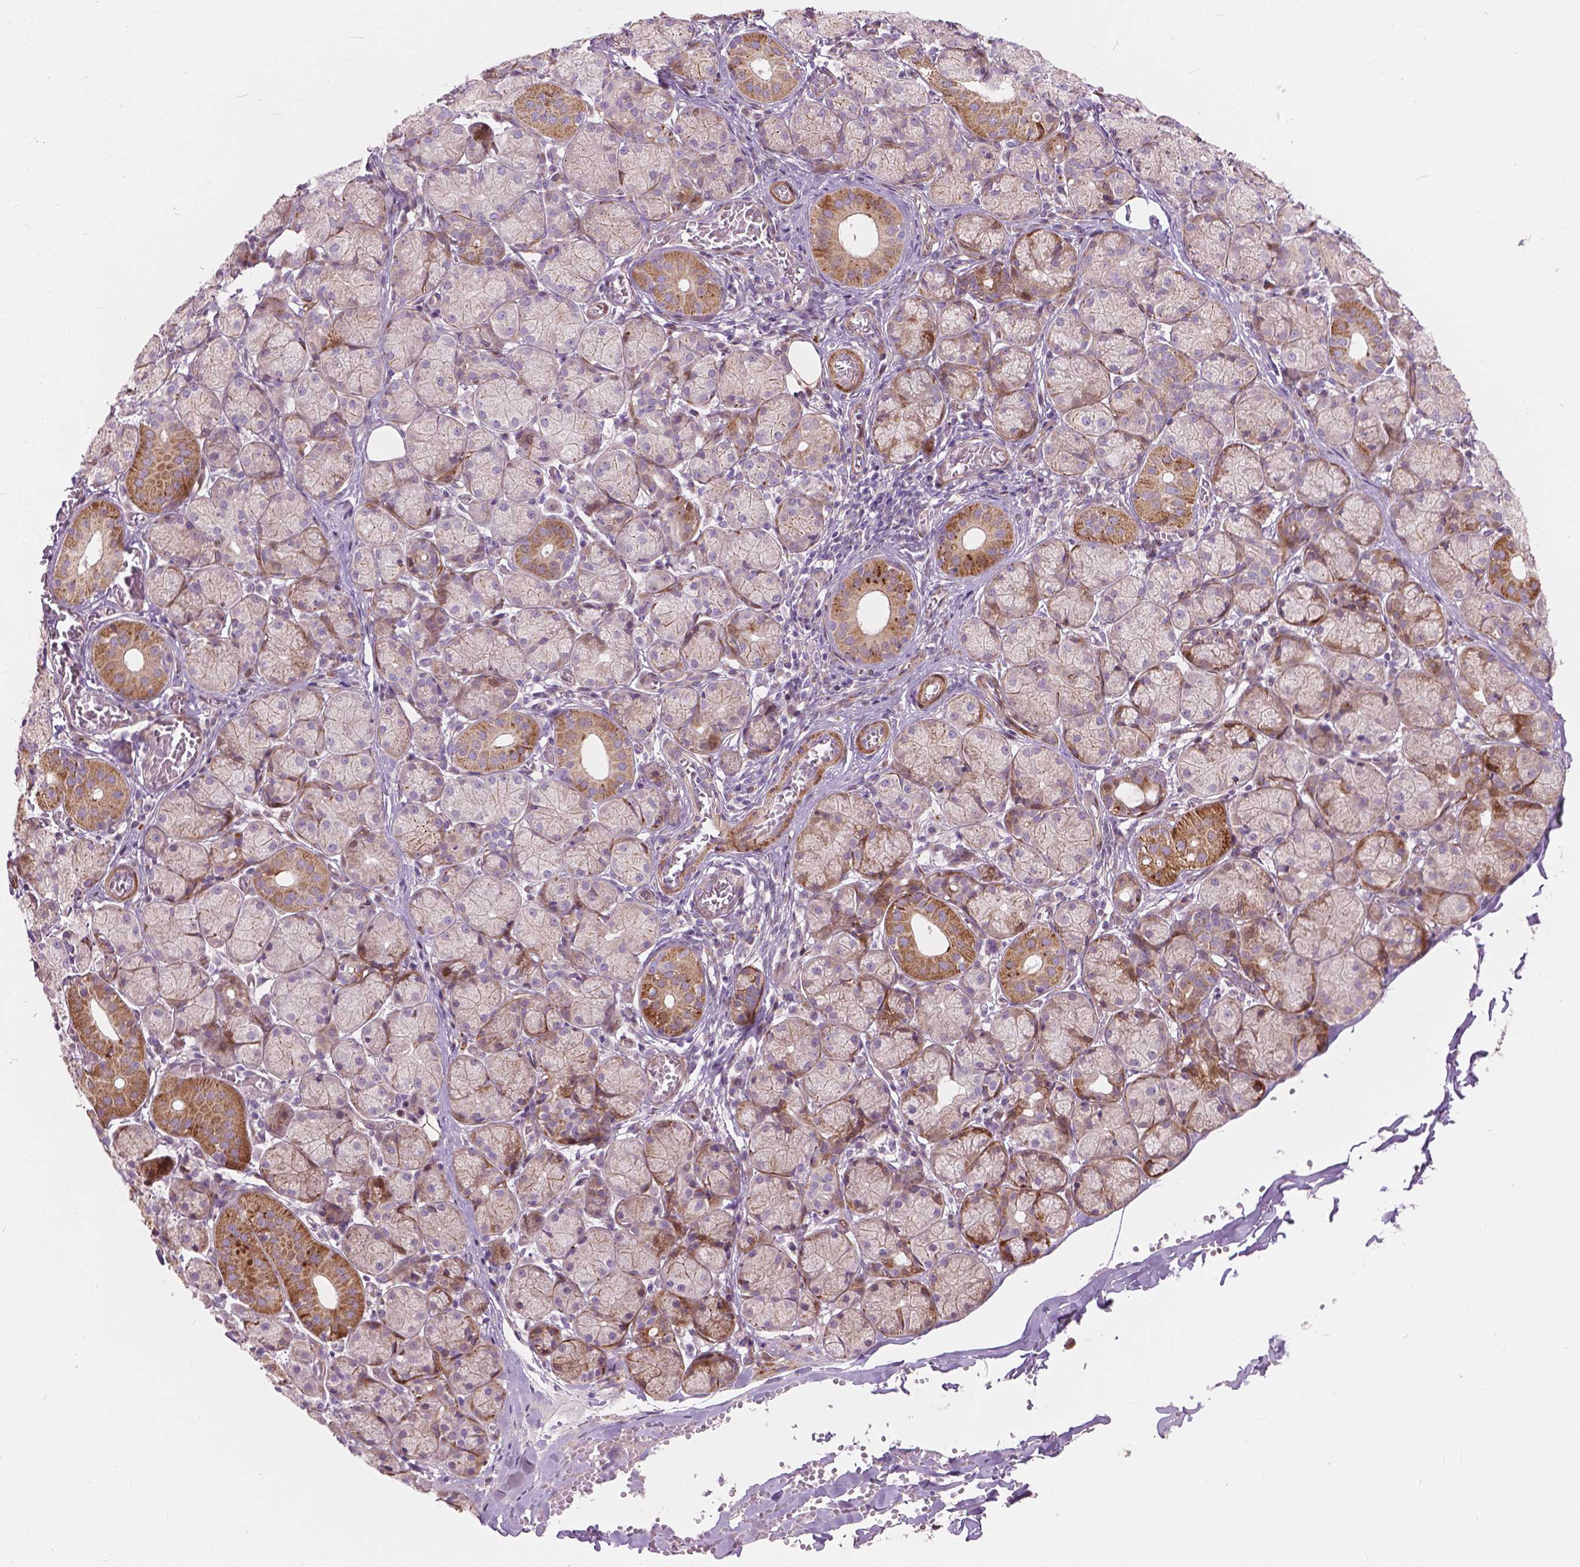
{"staining": {"intensity": "strong", "quantity": "<25%", "location": "cytoplasmic/membranous"}, "tissue": "salivary gland", "cell_type": "Glandular cells", "image_type": "normal", "snomed": [{"axis": "morphology", "description": "Normal tissue, NOS"}, {"axis": "topography", "description": "Salivary gland"}, {"axis": "topography", "description": "Peripheral nerve tissue"}], "caption": "DAB immunohistochemical staining of unremarkable human salivary gland exhibits strong cytoplasmic/membranous protein positivity in about <25% of glandular cells. (brown staining indicates protein expression, while blue staining denotes nuclei).", "gene": "MORN1", "patient": {"sex": "female", "age": 24}}